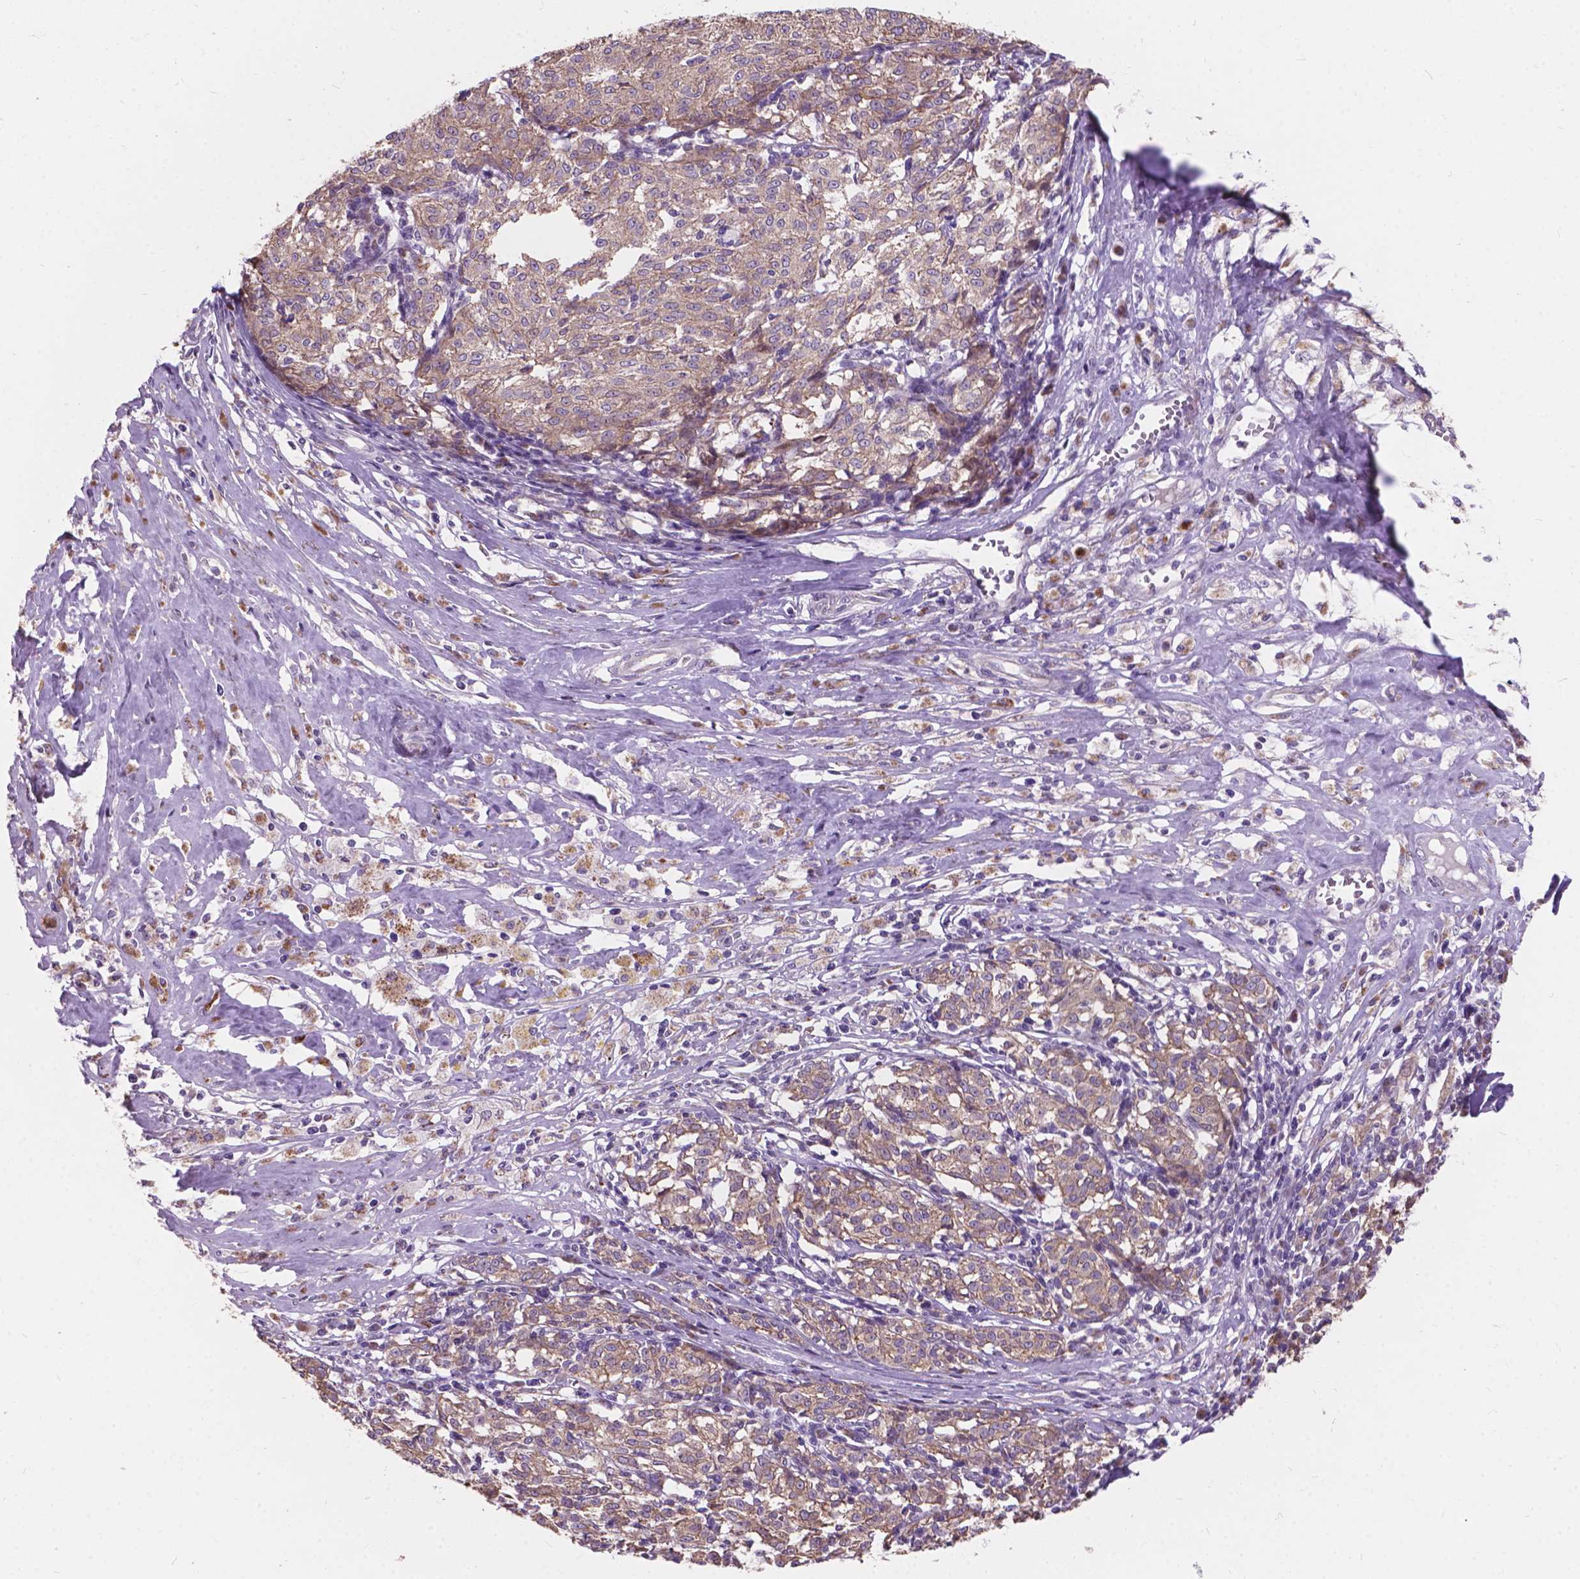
{"staining": {"intensity": "weak", "quantity": ">75%", "location": "cytoplasmic/membranous"}, "tissue": "melanoma", "cell_type": "Tumor cells", "image_type": "cancer", "snomed": [{"axis": "morphology", "description": "Malignant melanoma, NOS"}, {"axis": "topography", "description": "Skin"}], "caption": "IHC staining of melanoma, which exhibits low levels of weak cytoplasmic/membranous positivity in about >75% of tumor cells indicating weak cytoplasmic/membranous protein positivity. The staining was performed using DAB (3,3'-diaminobenzidine) (brown) for protein detection and nuclei were counterstained in hematoxylin (blue).", "gene": "MYH14", "patient": {"sex": "female", "age": 72}}